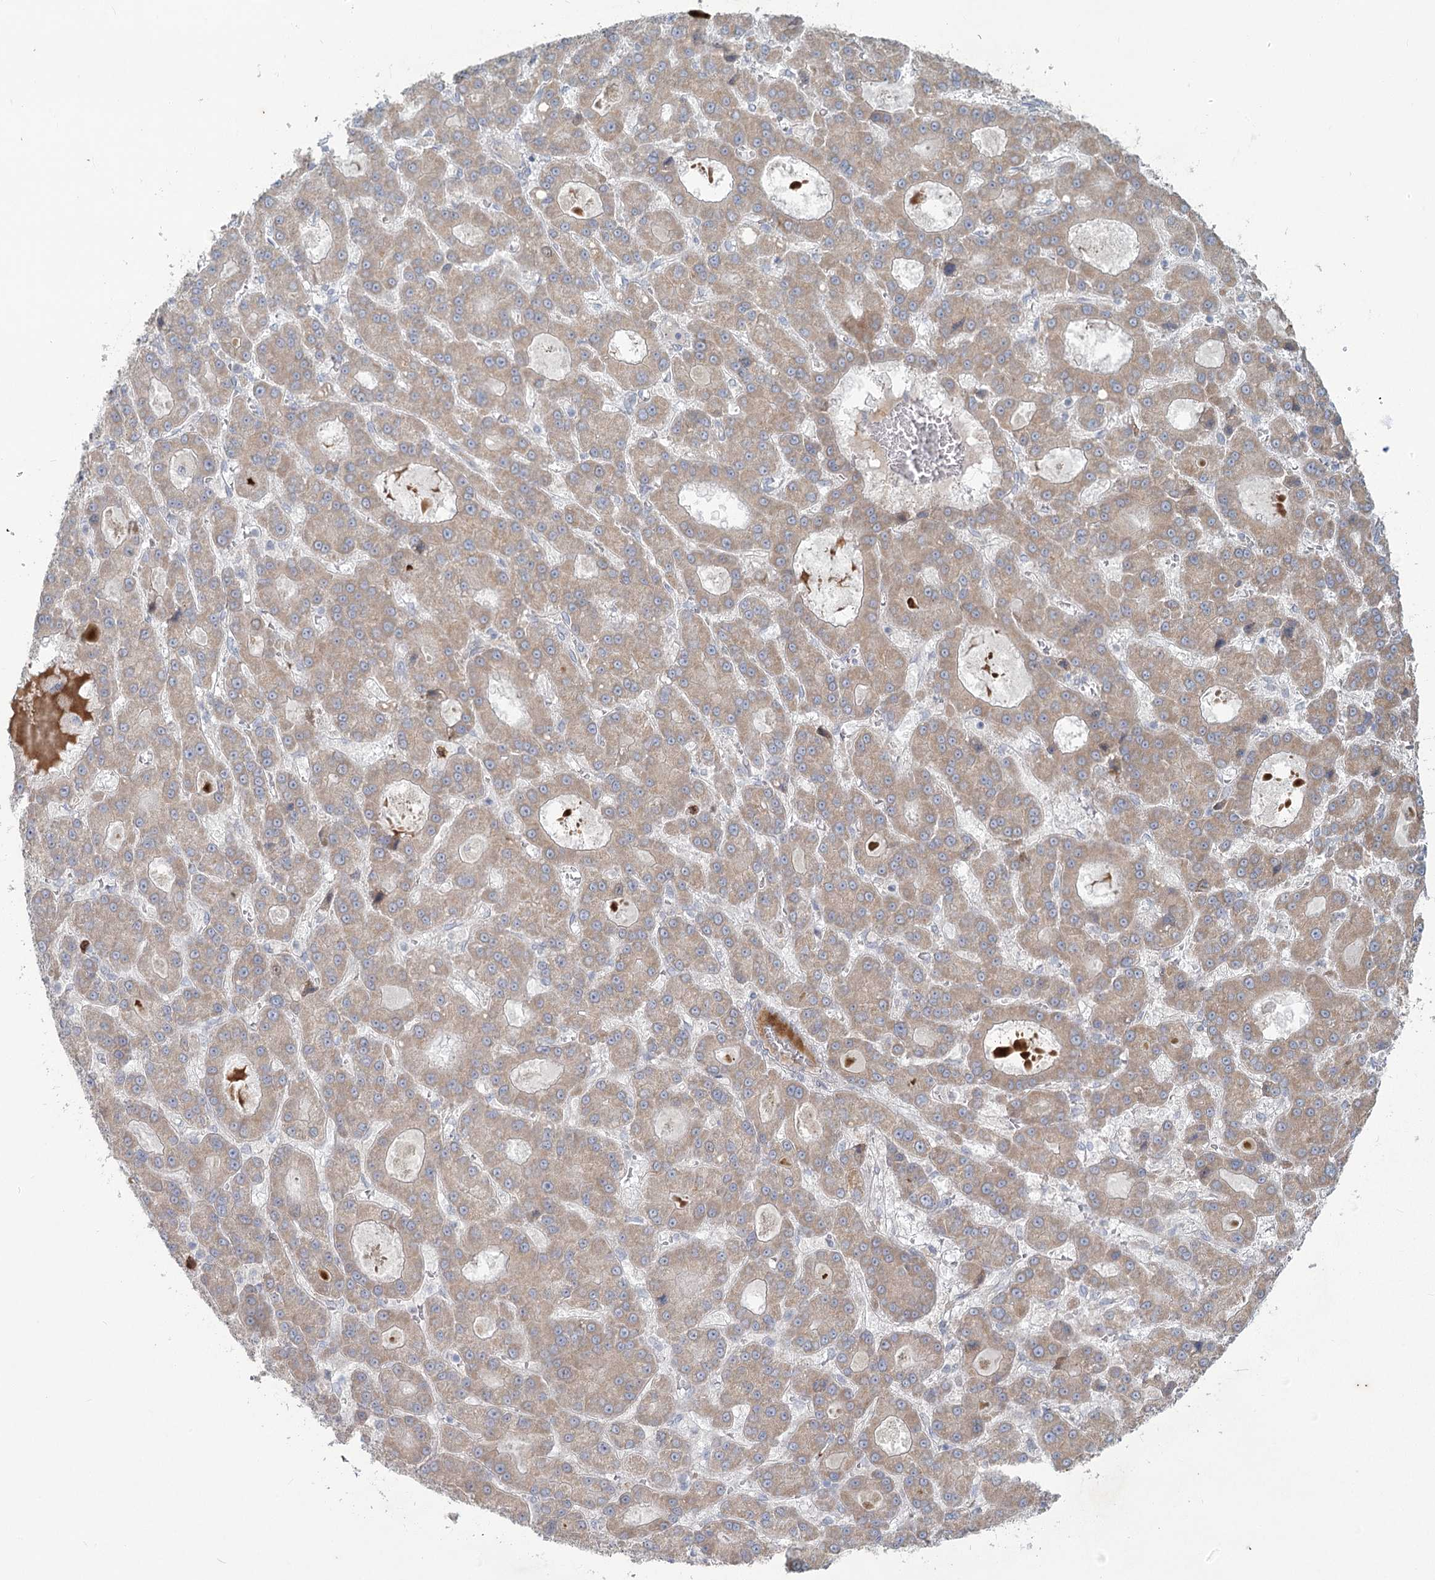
{"staining": {"intensity": "weak", "quantity": ">75%", "location": "cytoplasmic/membranous"}, "tissue": "liver cancer", "cell_type": "Tumor cells", "image_type": "cancer", "snomed": [{"axis": "morphology", "description": "Carcinoma, Hepatocellular, NOS"}, {"axis": "topography", "description": "Liver"}], "caption": "Liver cancer stained with a protein marker reveals weak staining in tumor cells.", "gene": "PLA2G12A", "patient": {"sex": "male", "age": 70}}